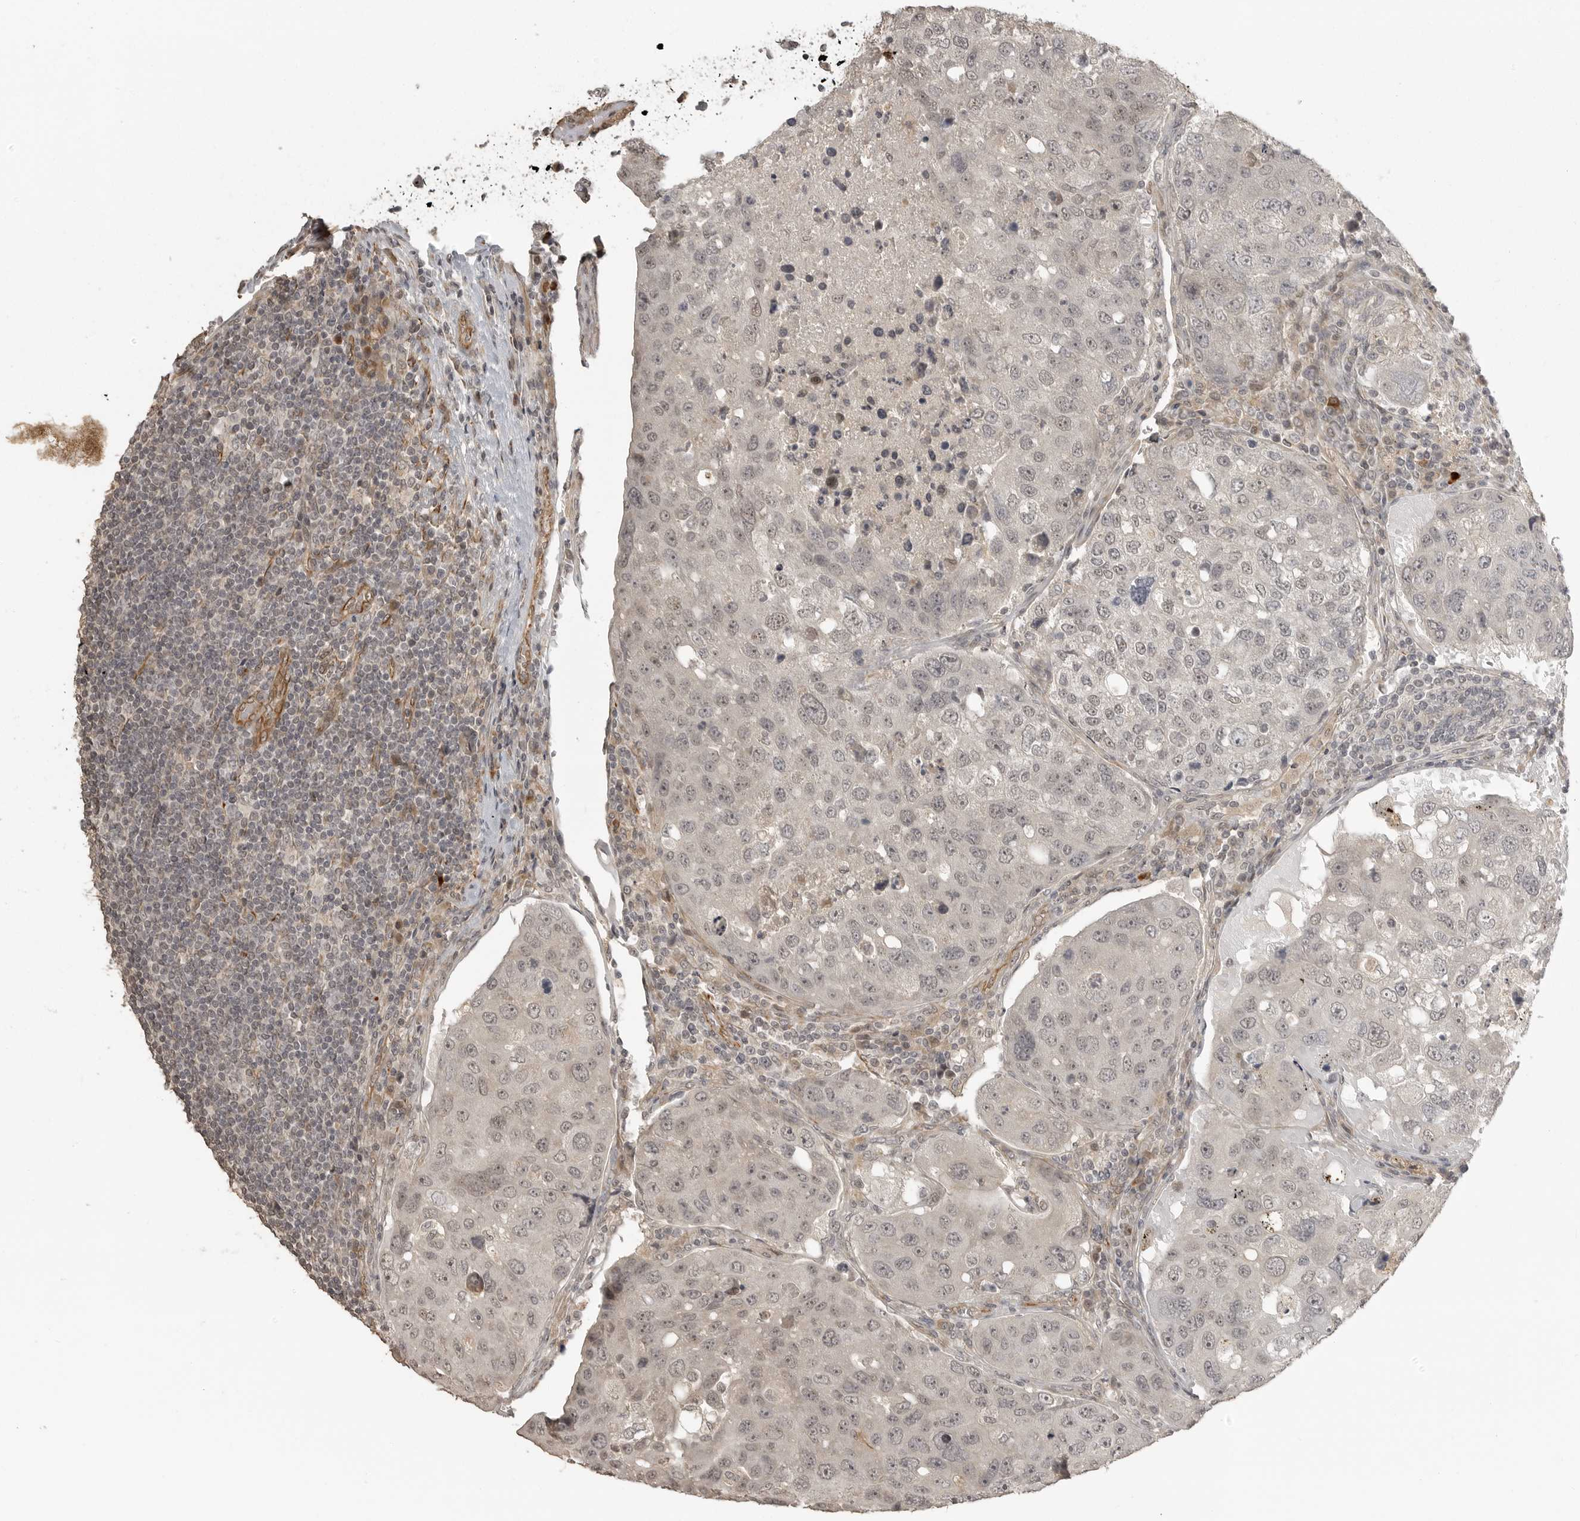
{"staining": {"intensity": "negative", "quantity": "none", "location": "none"}, "tissue": "urothelial cancer", "cell_type": "Tumor cells", "image_type": "cancer", "snomed": [{"axis": "morphology", "description": "Urothelial carcinoma, High grade"}, {"axis": "topography", "description": "Lymph node"}, {"axis": "topography", "description": "Urinary bladder"}], "caption": "DAB (3,3'-diaminobenzidine) immunohistochemical staining of urothelial cancer shows no significant positivity in tumor cells. (DAB (3,3'-diaminobenzidine) immunohistochemistry, high magnification).", "gene": "SMG8", "patient": {"sex": "male", "age": 51}}